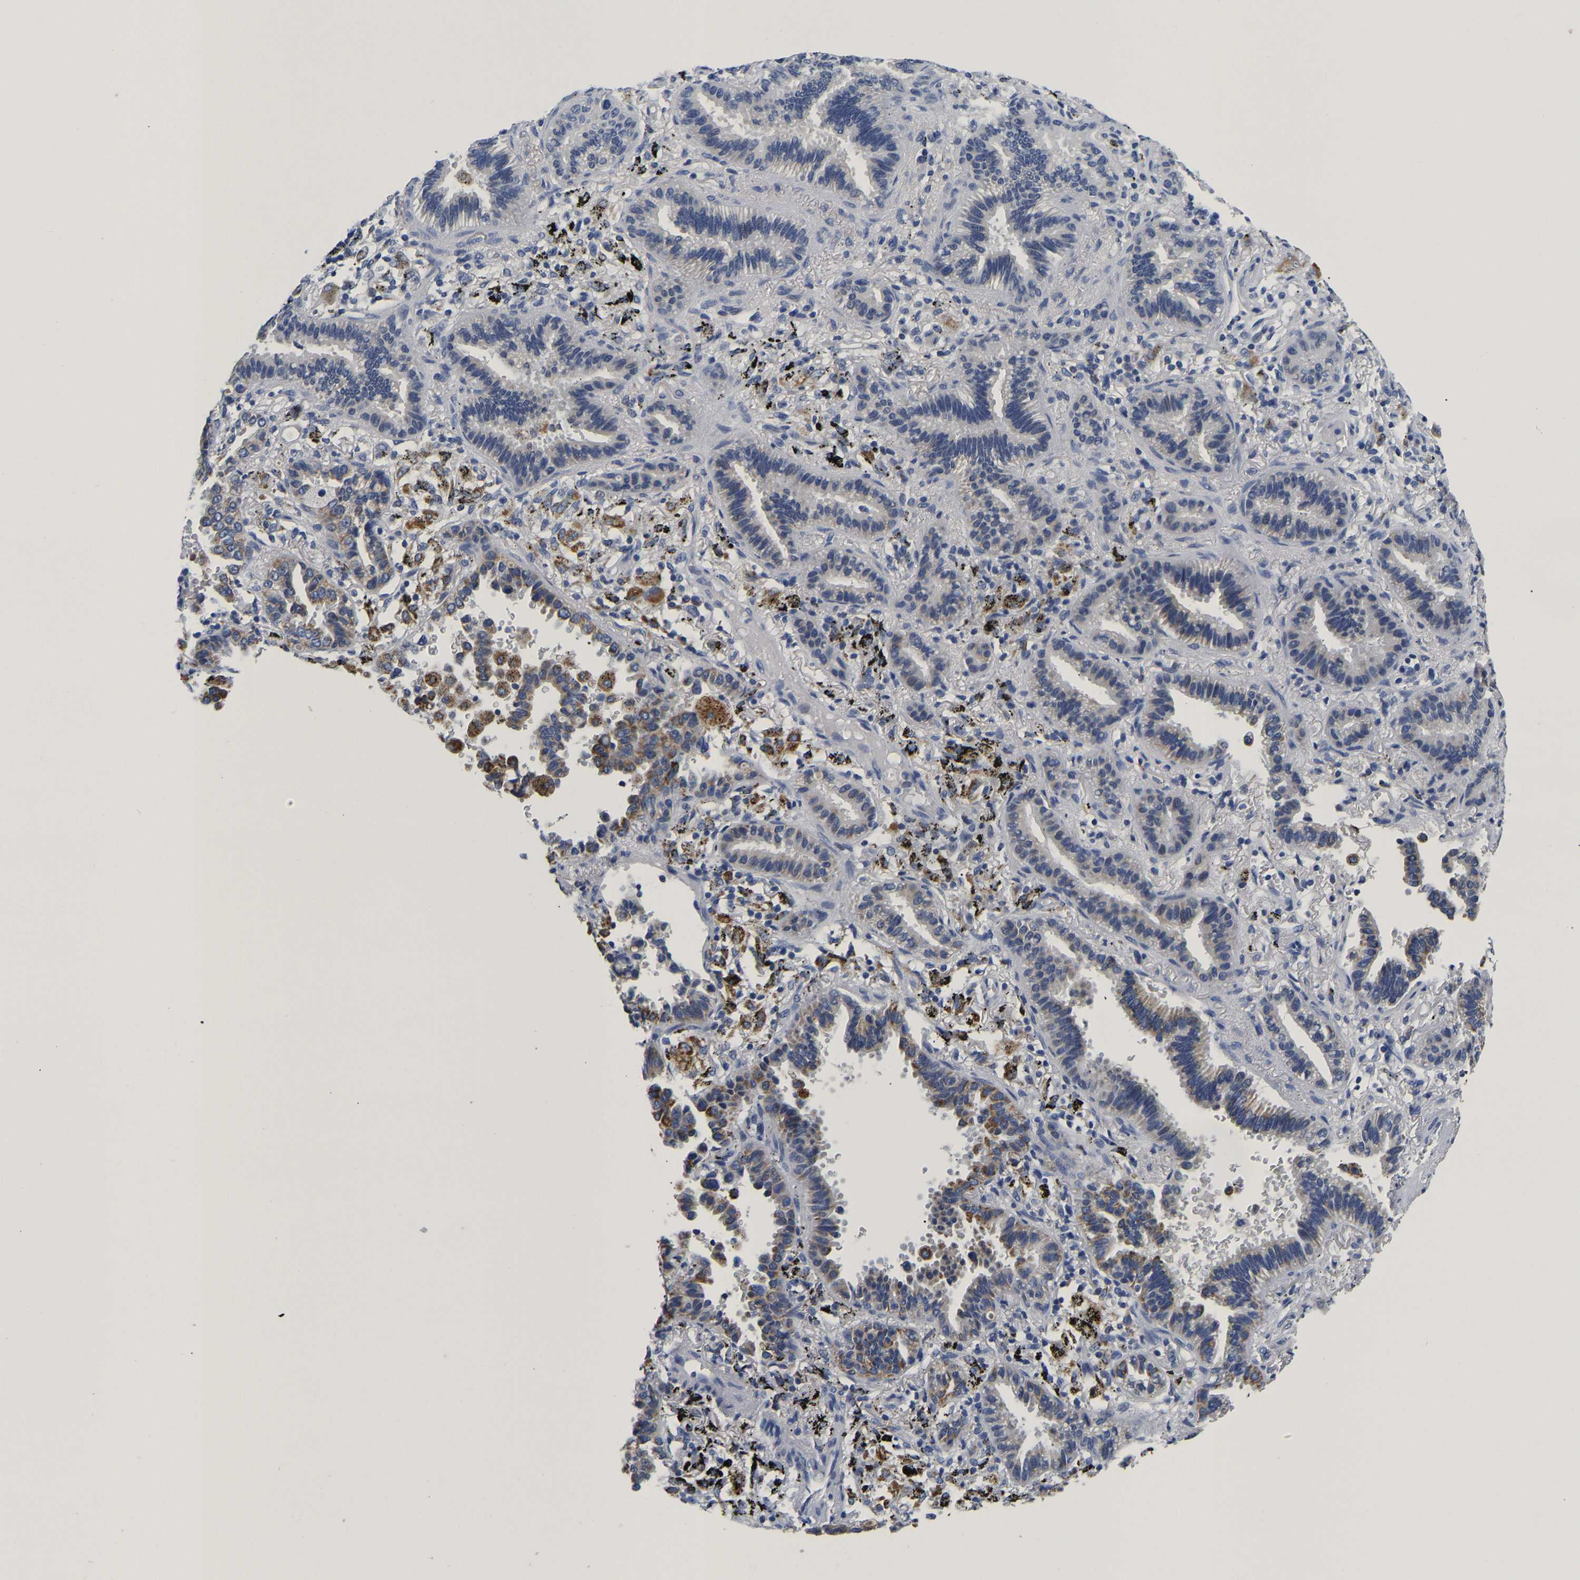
{"staining": {"intensity": "moderate", "quantity": "<25%", "location": "cytoplasmic/membranous"}, "tissue": "lung cancer", "cell_type": "Tumor cells", "image_type": "cancer", "snomed": [{"axis": "morphology", "description": "Normal tissue, NOS"}, {"axis": "morphology", "description": "Adenocarcinoma, NOS"}, {"axis": "topography", "description": "Lung"}], "caption": "Moderate cytoplasmic/membranous expression for a protein is identified in about <25% of tumor cells of lung cancer (adenocarcinoma) using IHC.", "gene": "PCK2", "patient": {"sex": "male", "age": 59}}